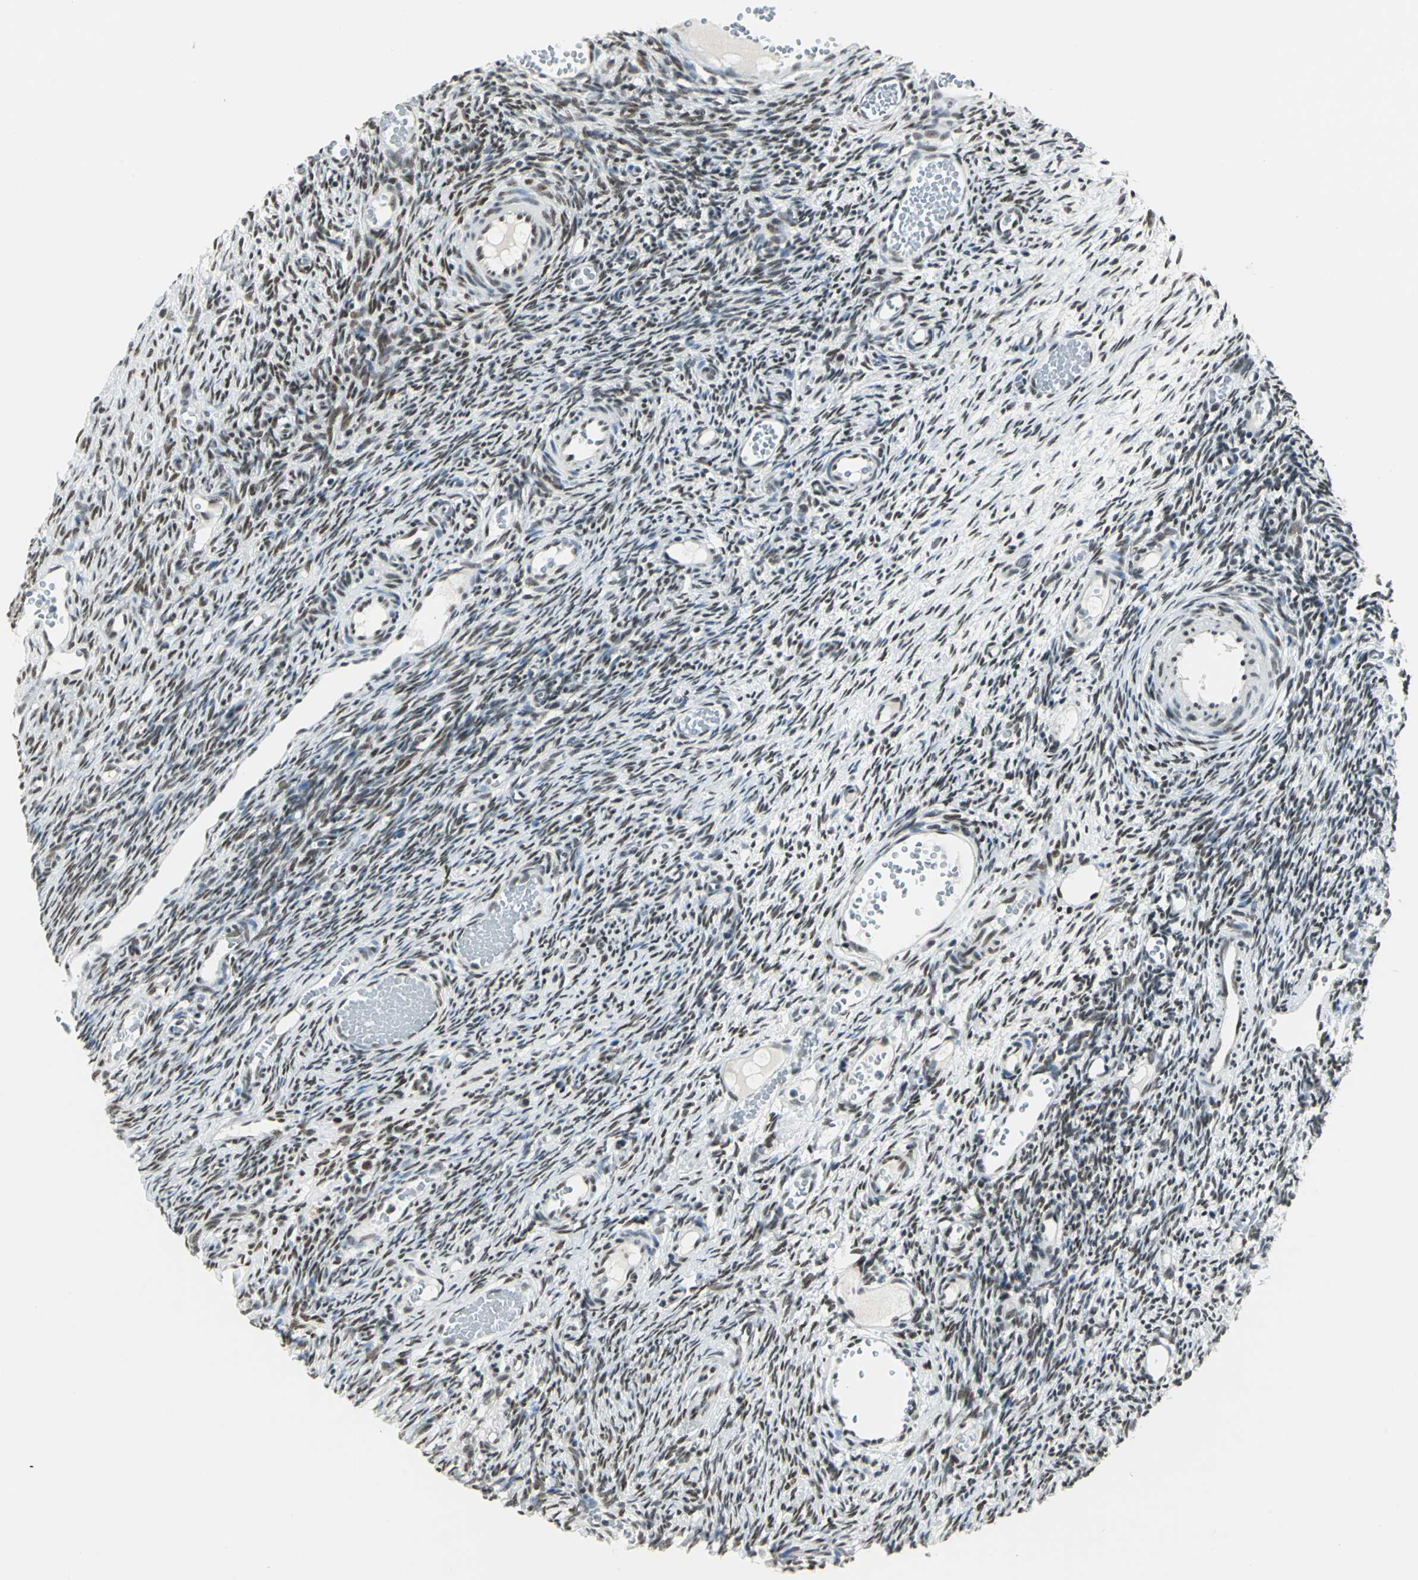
{"staining": {"intensity": "moderate", "quantity": ">75%", "location": "nuclear"}, "tissue": "ovary", "cell_type": "Ovarian stroma cells", "image_type": "normal", "snomed": [{"axis": "morphology", "description": "Normal tissue, NOS"}, {"axis": "topography", "description": "Ovary"}], "caption": "Protein analysis of benign ovary exhibits moderate nuclear expression in about >75% of ovarian stroma cells. The staining is performed using DAB brown chromogen to label protein expression. The nuclei are counter-stained blue using hematoxylin.", "gene": "ADNP", "patient": {"sex": "female", "age": 35}}